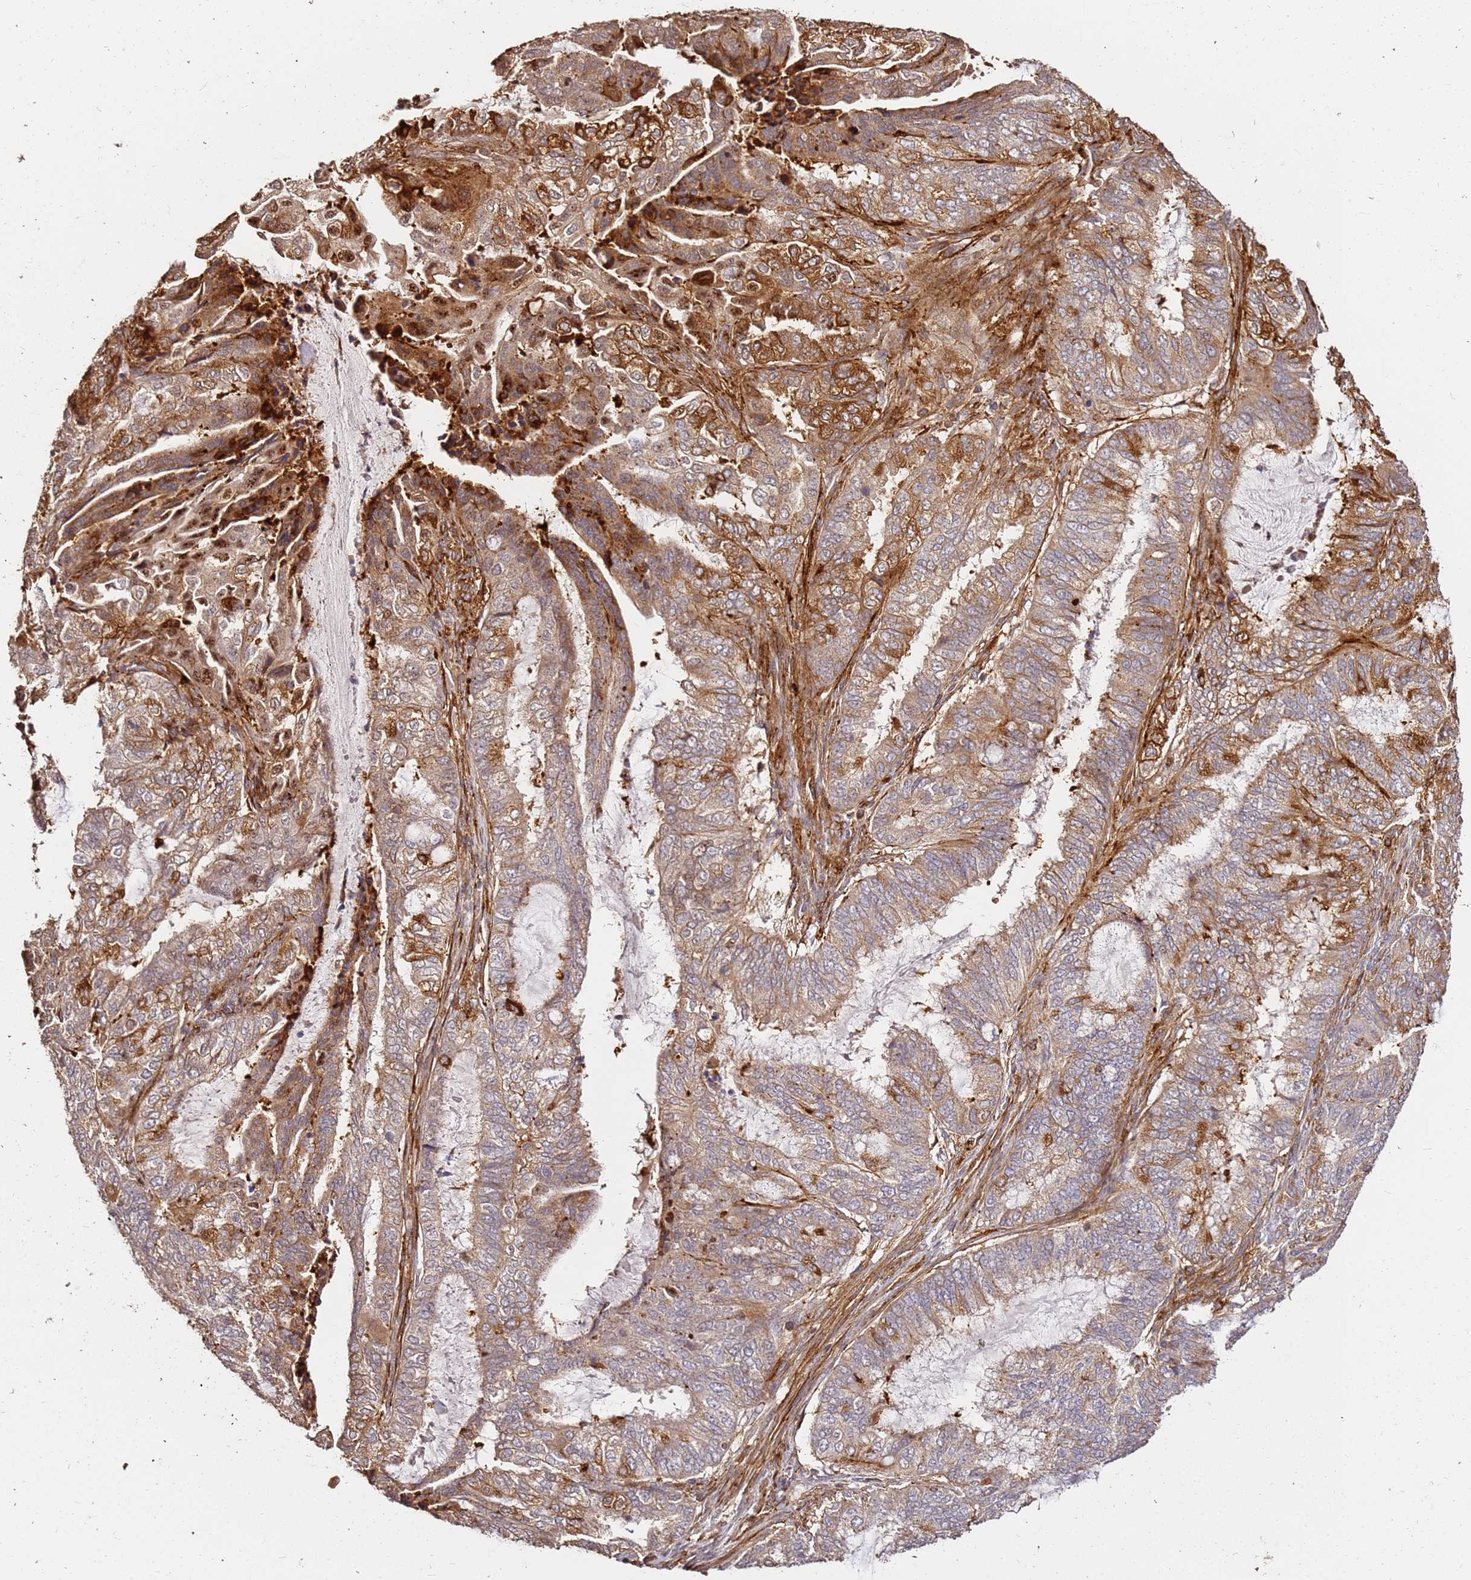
{"staining": {"intensity": "strong", "quantity": ">75%", "location": "cytoplasmic/membranous"}, "tissue": "endometrial cancer", "cell_type": "Tumor cells", "image_type": "cancer", "snomed": [{"axis": "morphology", "description": "Adenocarcinoma, NOS"}, {"axis": "topography", "description": "Endometrium"}], "caption": "Endometrial adenocarcinoma stained with a brown dye exhibits strong cytoplasmic/membranous positive expression in about >75% of tumor cells.", "gene": "DVL3", "patient": {"sex": "female", "age": 51}}